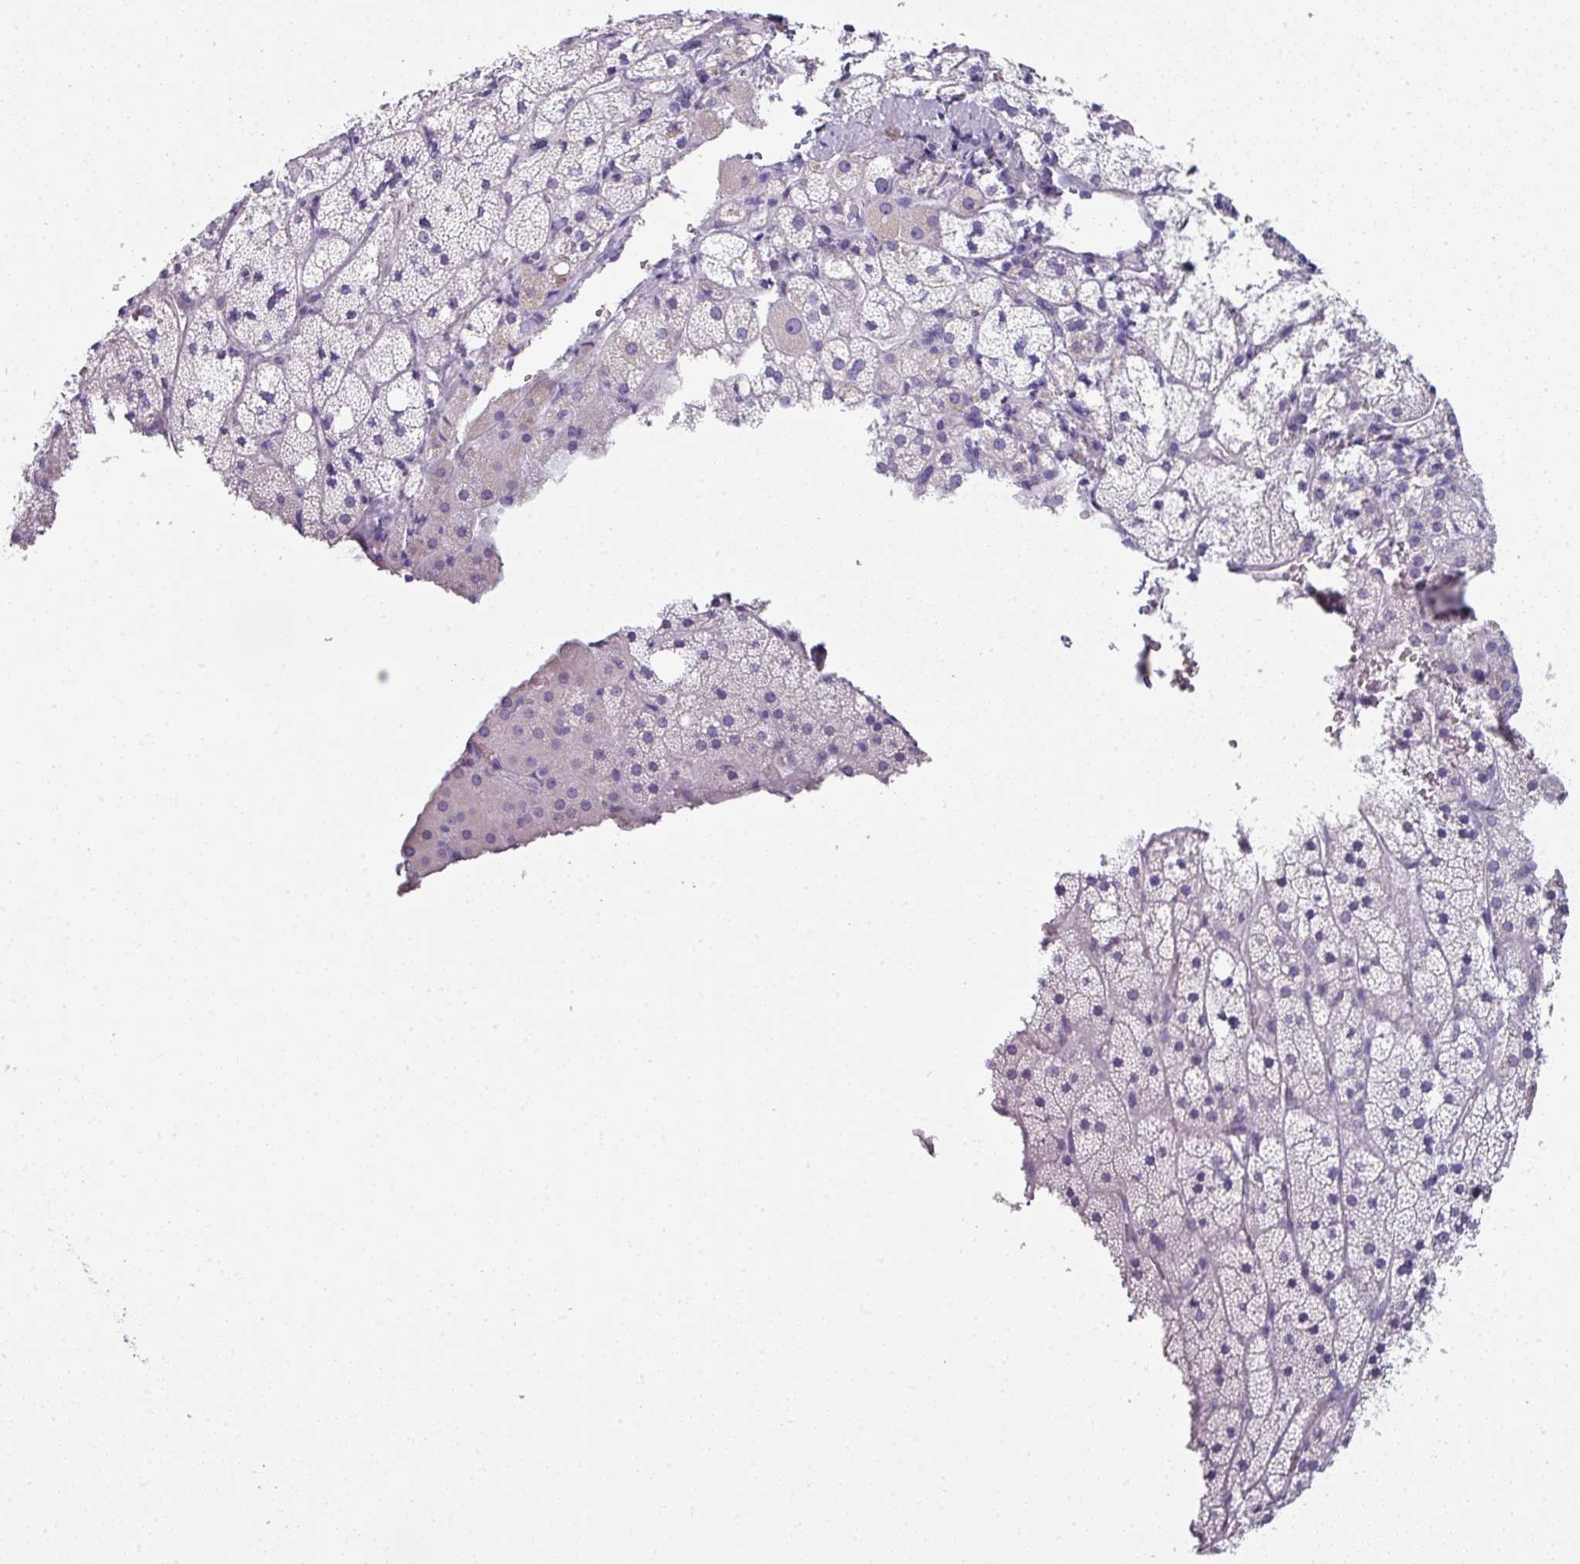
{"staining": {"intensity": "negative", "quantity": "none", "location": "none"}, "tissue": "adrenal gland", "cell_type": "Glandular cells", "image_type": "normal", "snomed": [{"axis": "morphology", "description": "Normal tissue, NOS"}, {"axis": "topography", "description": "Adrenal gland"}], "caption": "Immunohistochemistry micrograph of normal adrenal gland: human adrenal gland stained with DAB (3,3'-diaminobenzidine) demonstrates no significant protein expression in glandular cells. (DAB immunohistochemistry (IHC) with hematoxylin counter stain).", "gene": "SLC17A7", "patient": {"sex": "male", "age": 53}}